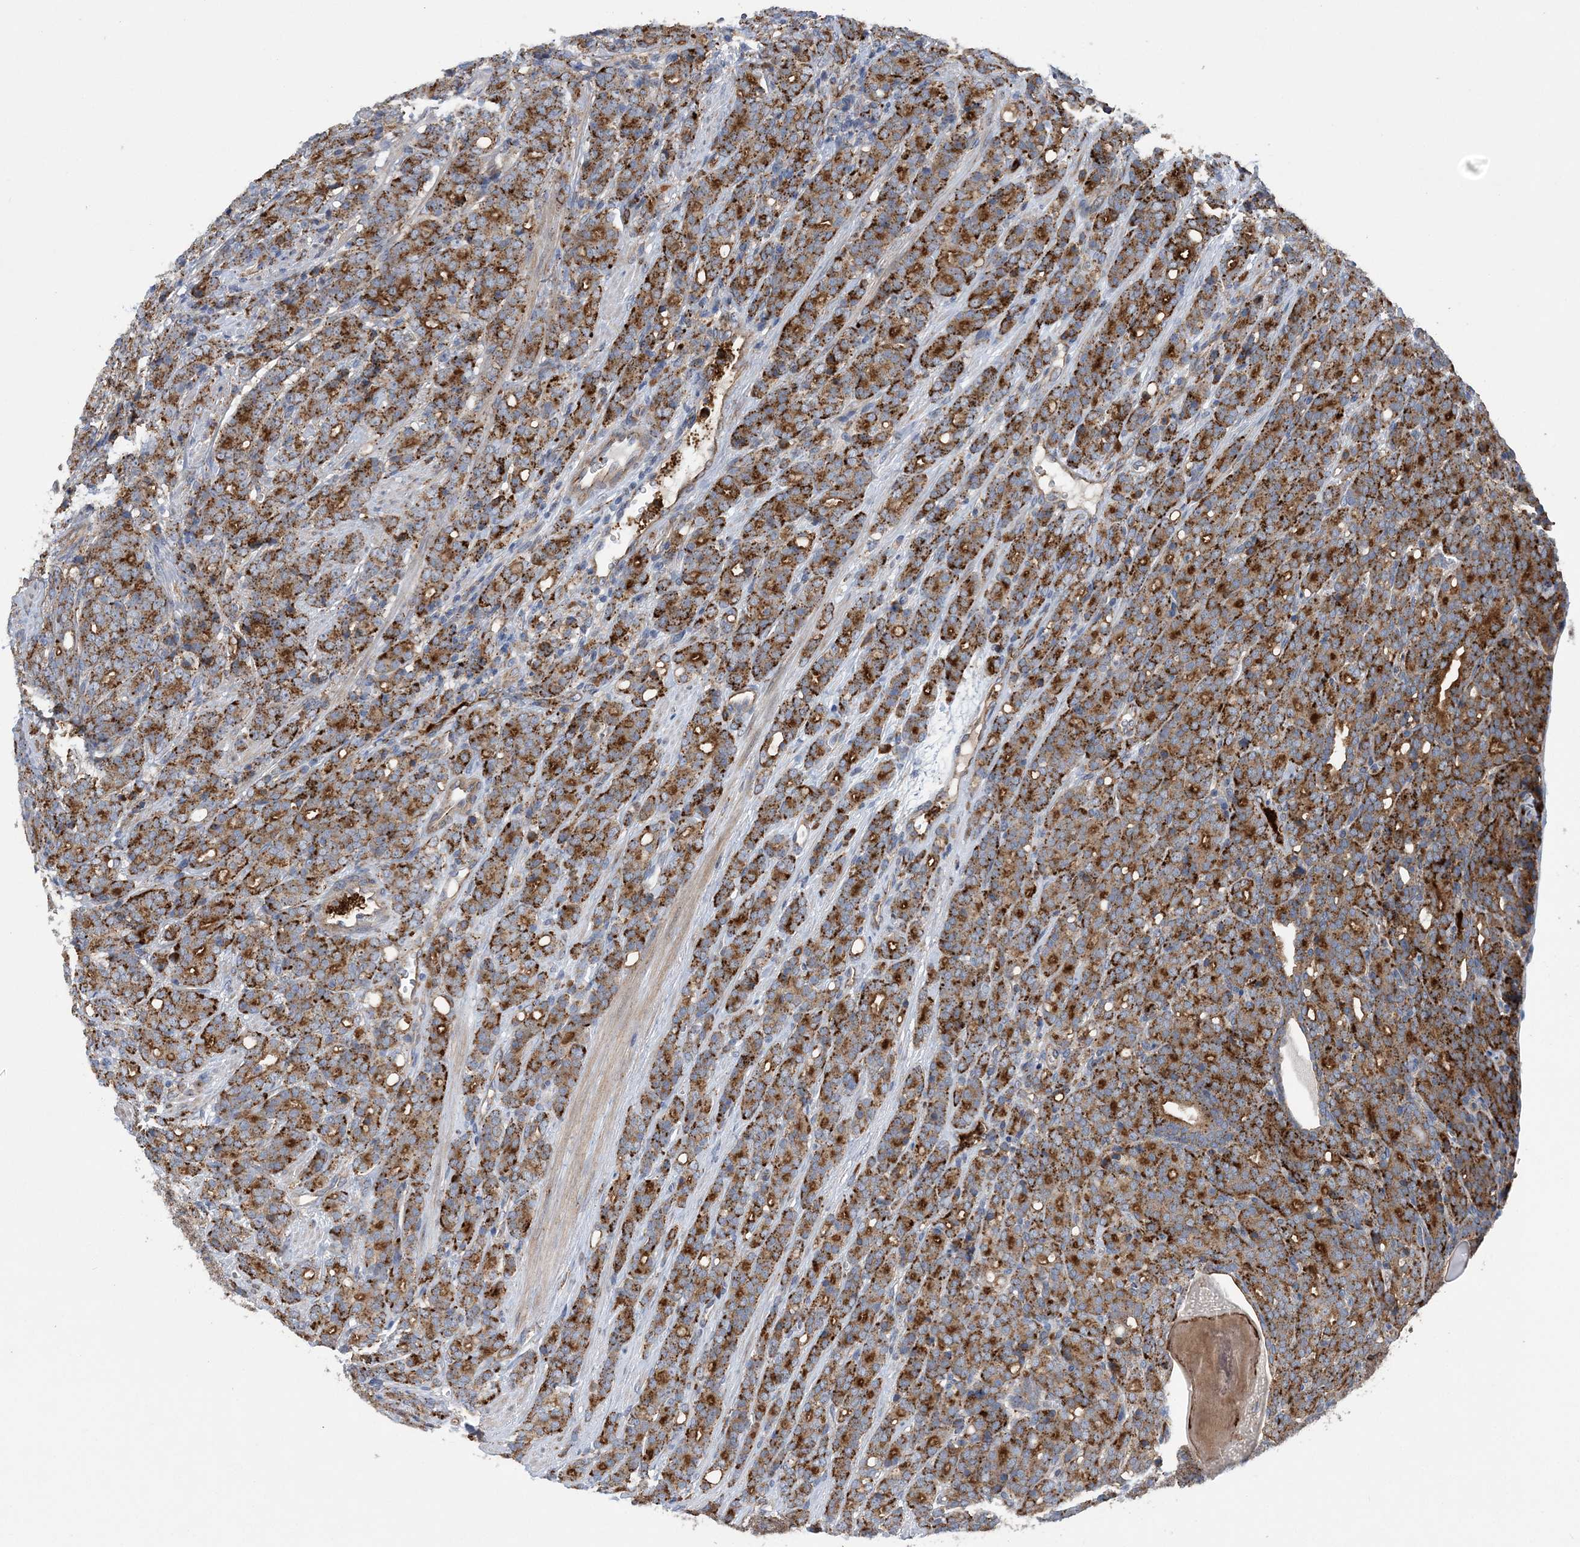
{"staining": {"intensity": "strong", "quantity": ">75%", "location": "cytoplasmic/membranous"}, "tissue": "prostate cancer", "cell_type": "Tumor cells", "image_type": "cancer", "snomed": [{"axis": "morphology", "description": "Adenocarcinoma, High grade"}, {"axis": "topography", "description": "Prostate"}], "caption": "Human prostate adenocarcinoma (high-grade) stained with a protein marker shows strong staining in tumor cells.", "gene": "PTTG1IP", "patient": {"sex": "male", "age": 62}}